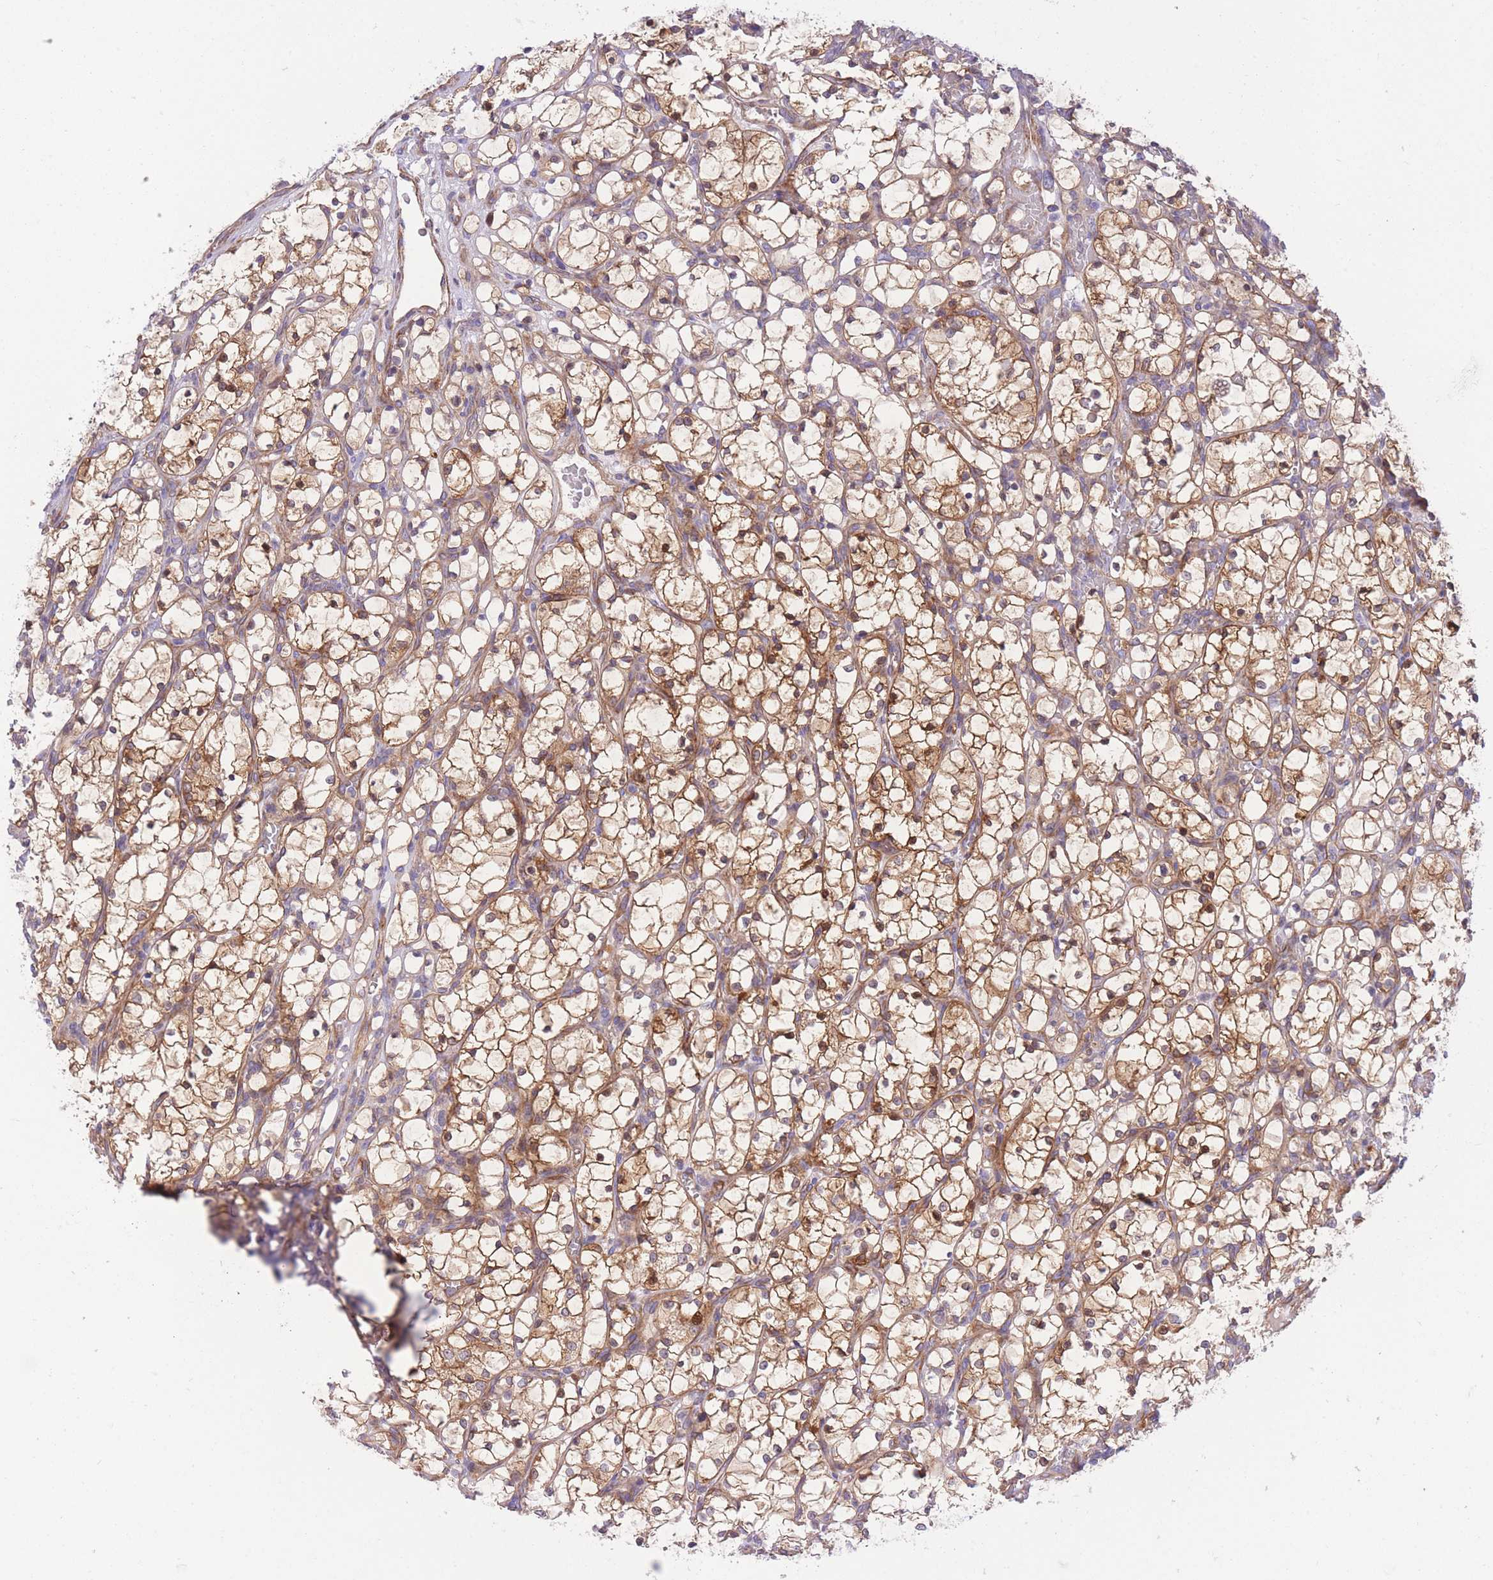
{"staining": {"intensity": "moderate", "quantity": ">75%", "location": "cytoplasmic/membranous"}, "tissue": "renal cancer", "cell_type": "Tumor cells", "image_type": "cancer", "snomed": [{"axis": "morphology", "description": "Adenocarcinoma, NOS"}, {"axis": "topography", "description": "Kidney"}], "caption": "DAB immunohistochemical staining of human renal cancer exhibits moderate cytoplasmic/membranous protein positivity in approximately >75% of tumor cells. (IHC, brightfield microscopy, high magnification).", "gene": "CHAC1", "patient": {"sex": "female", "age": 69}}